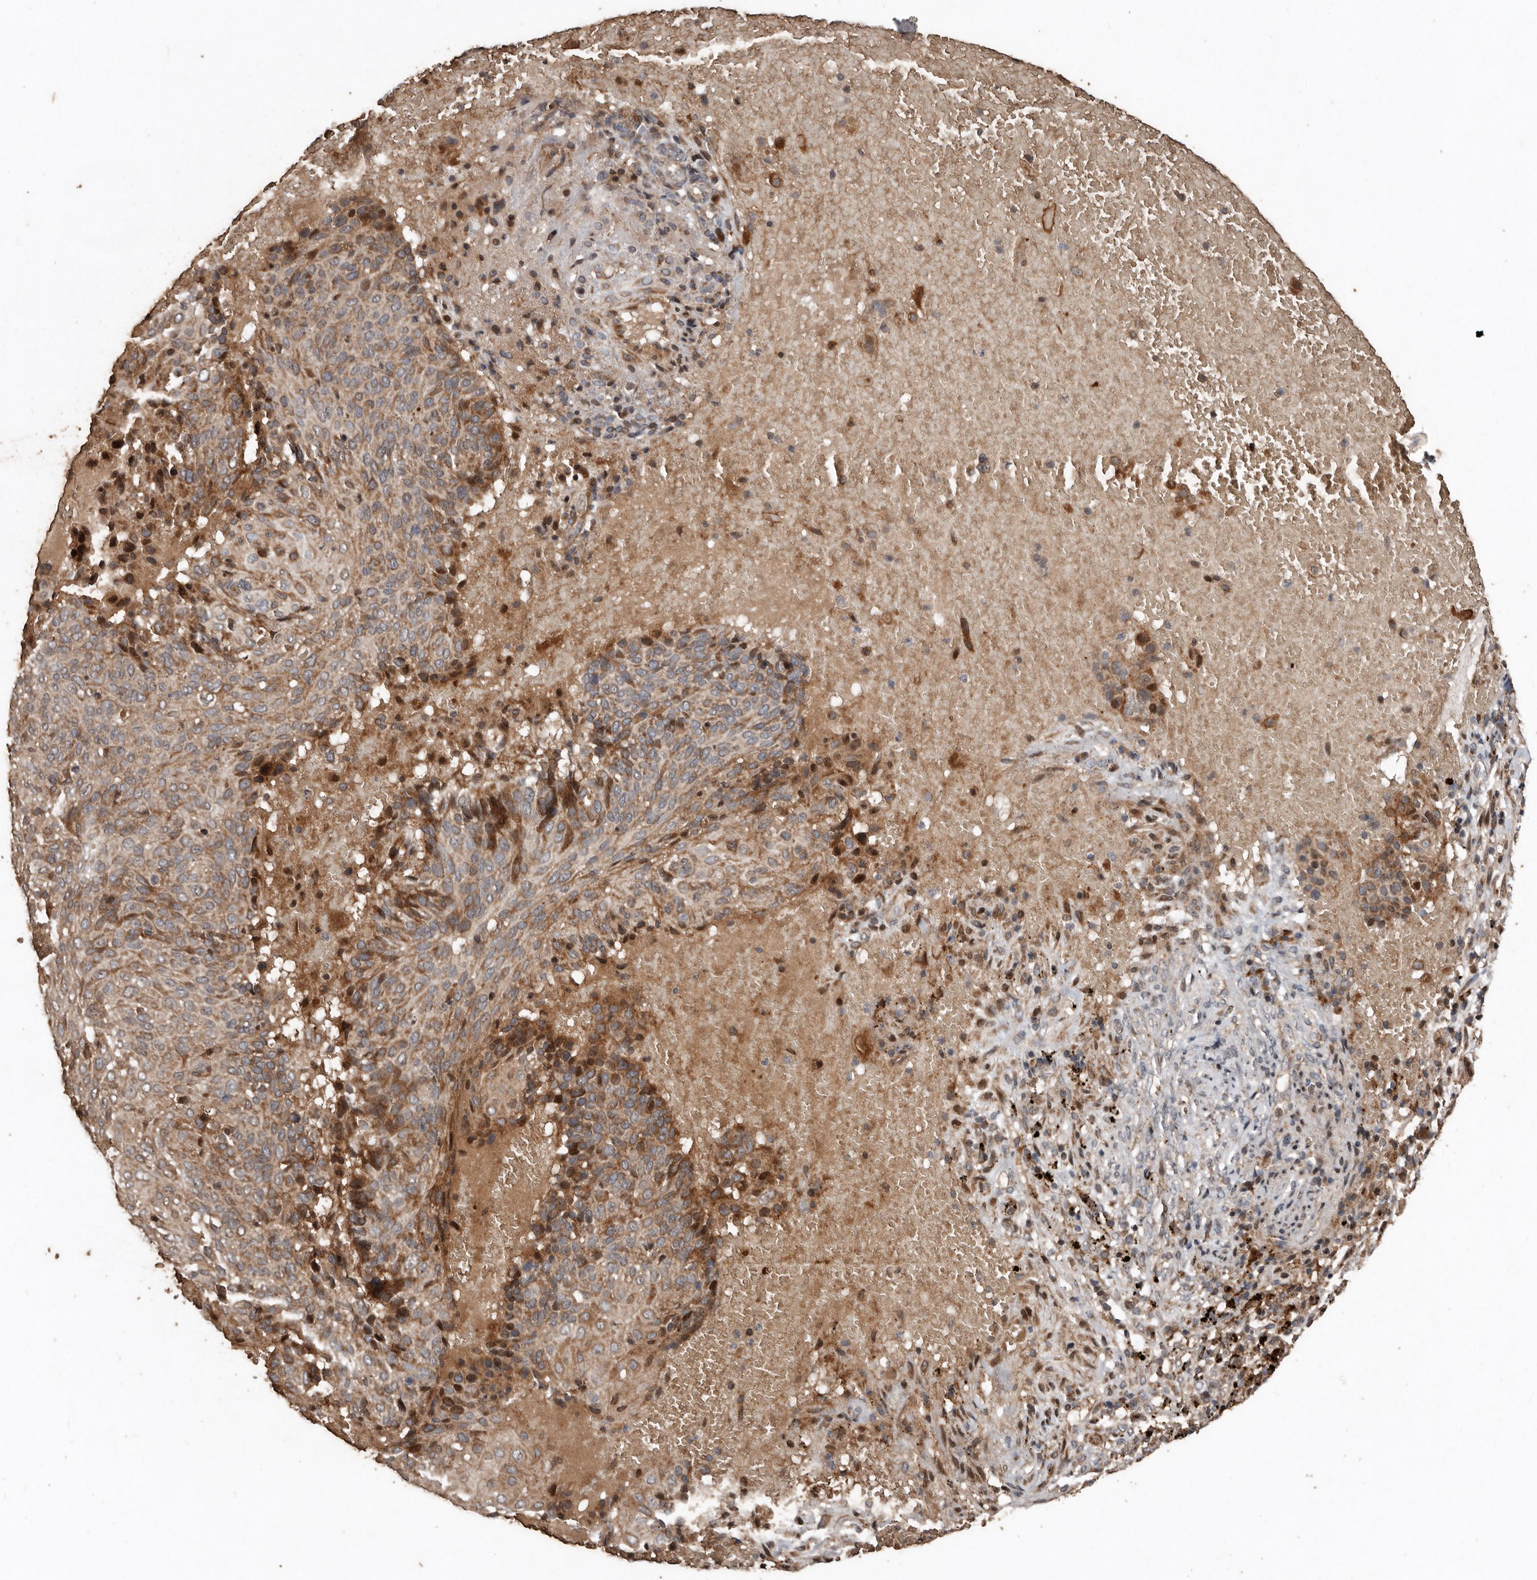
{"staining": {"intensity": "moderate", "quantity": ">75%", "location": "cytoplasmic/membranous"}, "tissue": "cervical cancer", "cell_type": "Tumor cells", "image_type": "cancer", "snomed": [{"axis": "morphology", "description": "Squamous cell carcinoma, NOS"}, {"axis": "topography", "description": "Cervix"}], "caption": "About >75% of tumor cells in human cervical cancer (squamous cell carcinoma) demonstrate moderate cytoplasmic/membranous protein expression as visualized by brown immunohistochemical staining.", "gene": "RANBP17", "patient": {"sex": "female", "age": 74}}